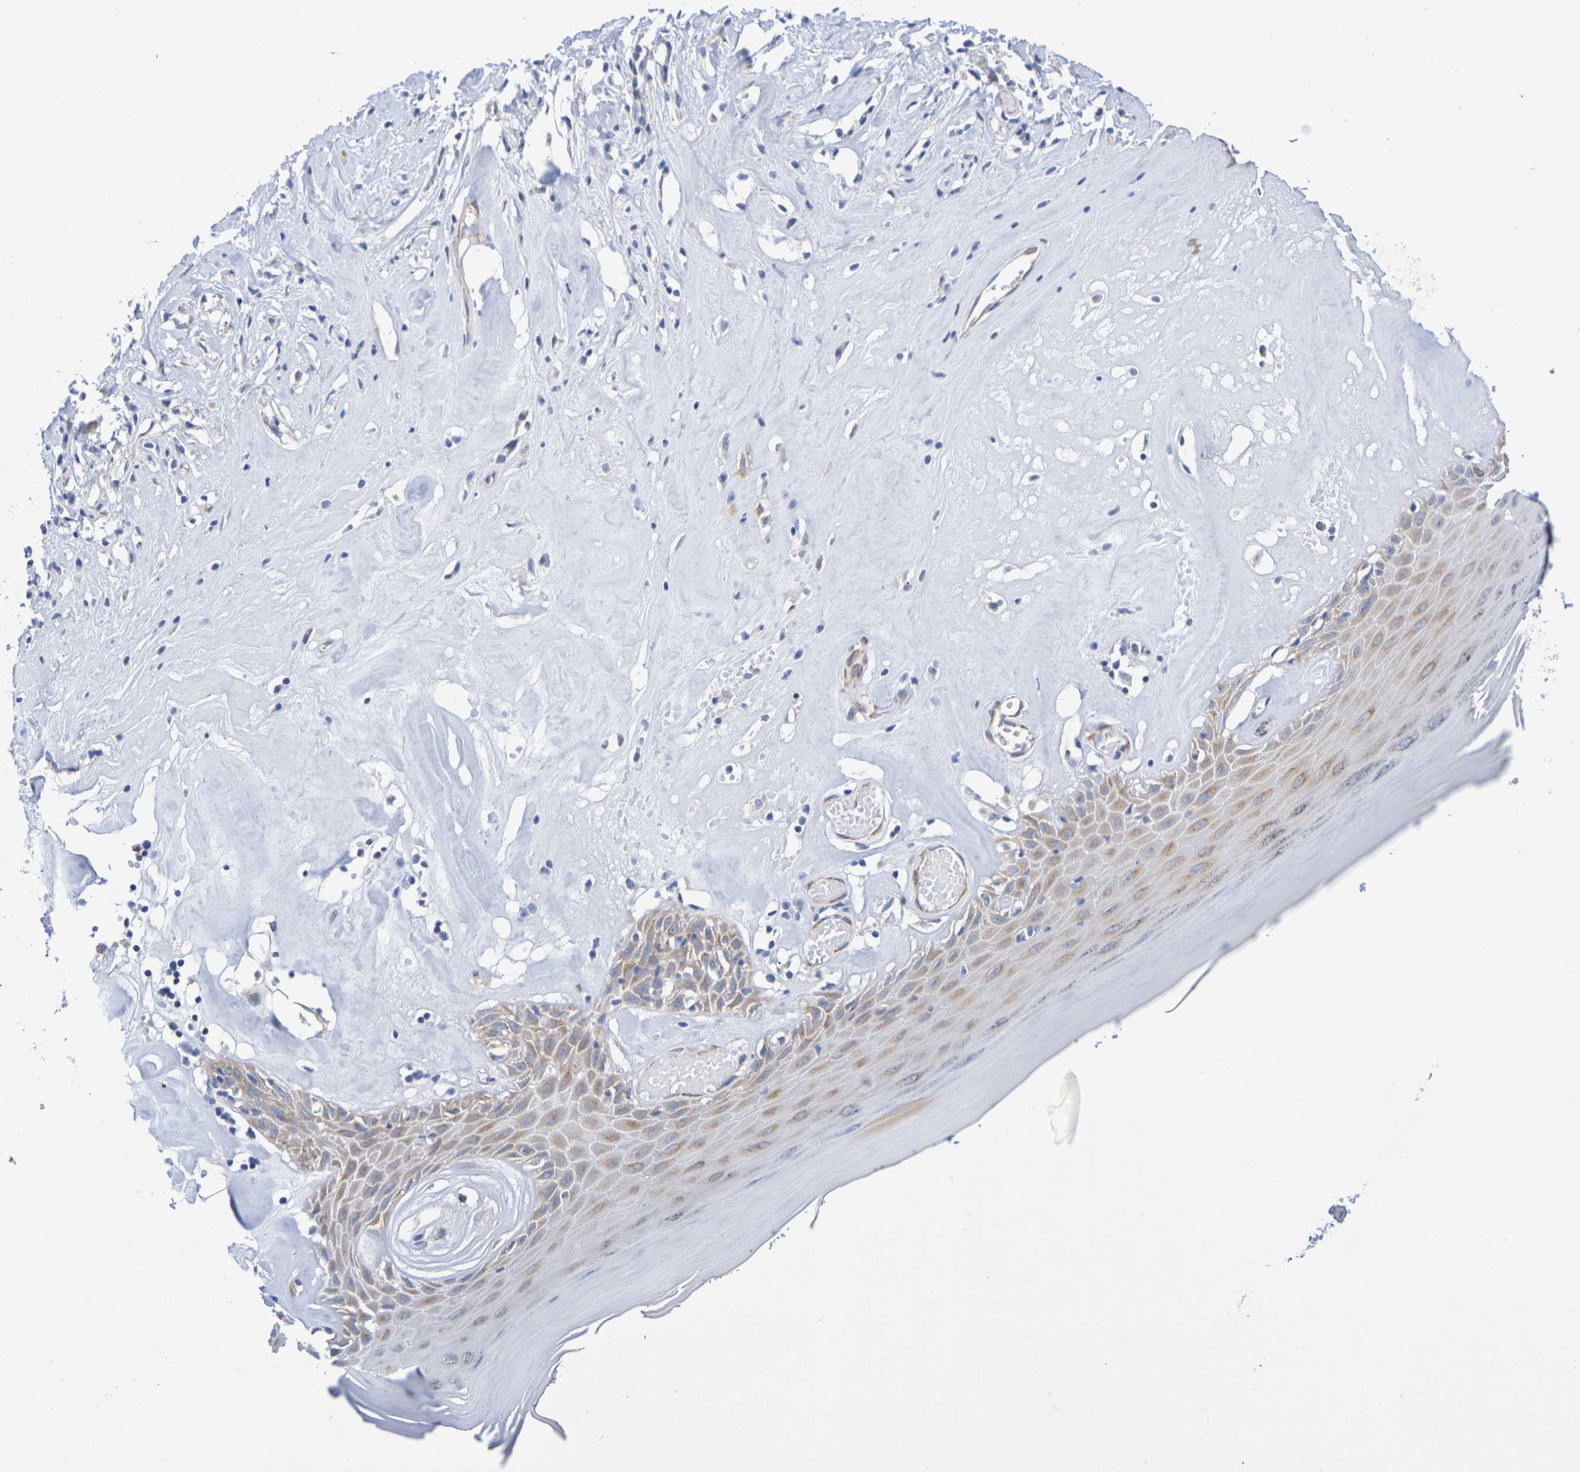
{"staining": {"intensity": "moderate", "quantity": "25%-75%", "location": "cytoplasmic/membranous"}, "tissue": "skin", "cell_type": "Epidermal cells", "image_type": "normal", "snomed": [{"axis": "morphology", "description": "Normal tissue, NOS"}, {"axis": "morphology", "description": "Inflammation, NOS"}, {"axis": "topography", "description": "Vulva"}], "caption": "Approximately 25%-75% of epidermal cells in unremarkable skin demonstrate moderate cytoplasmic/membranous protein positivity as visualized by brown immunohistochemical staining.", "gene": "TMCC3", "patient": {"sex": "female", "age": 84}}